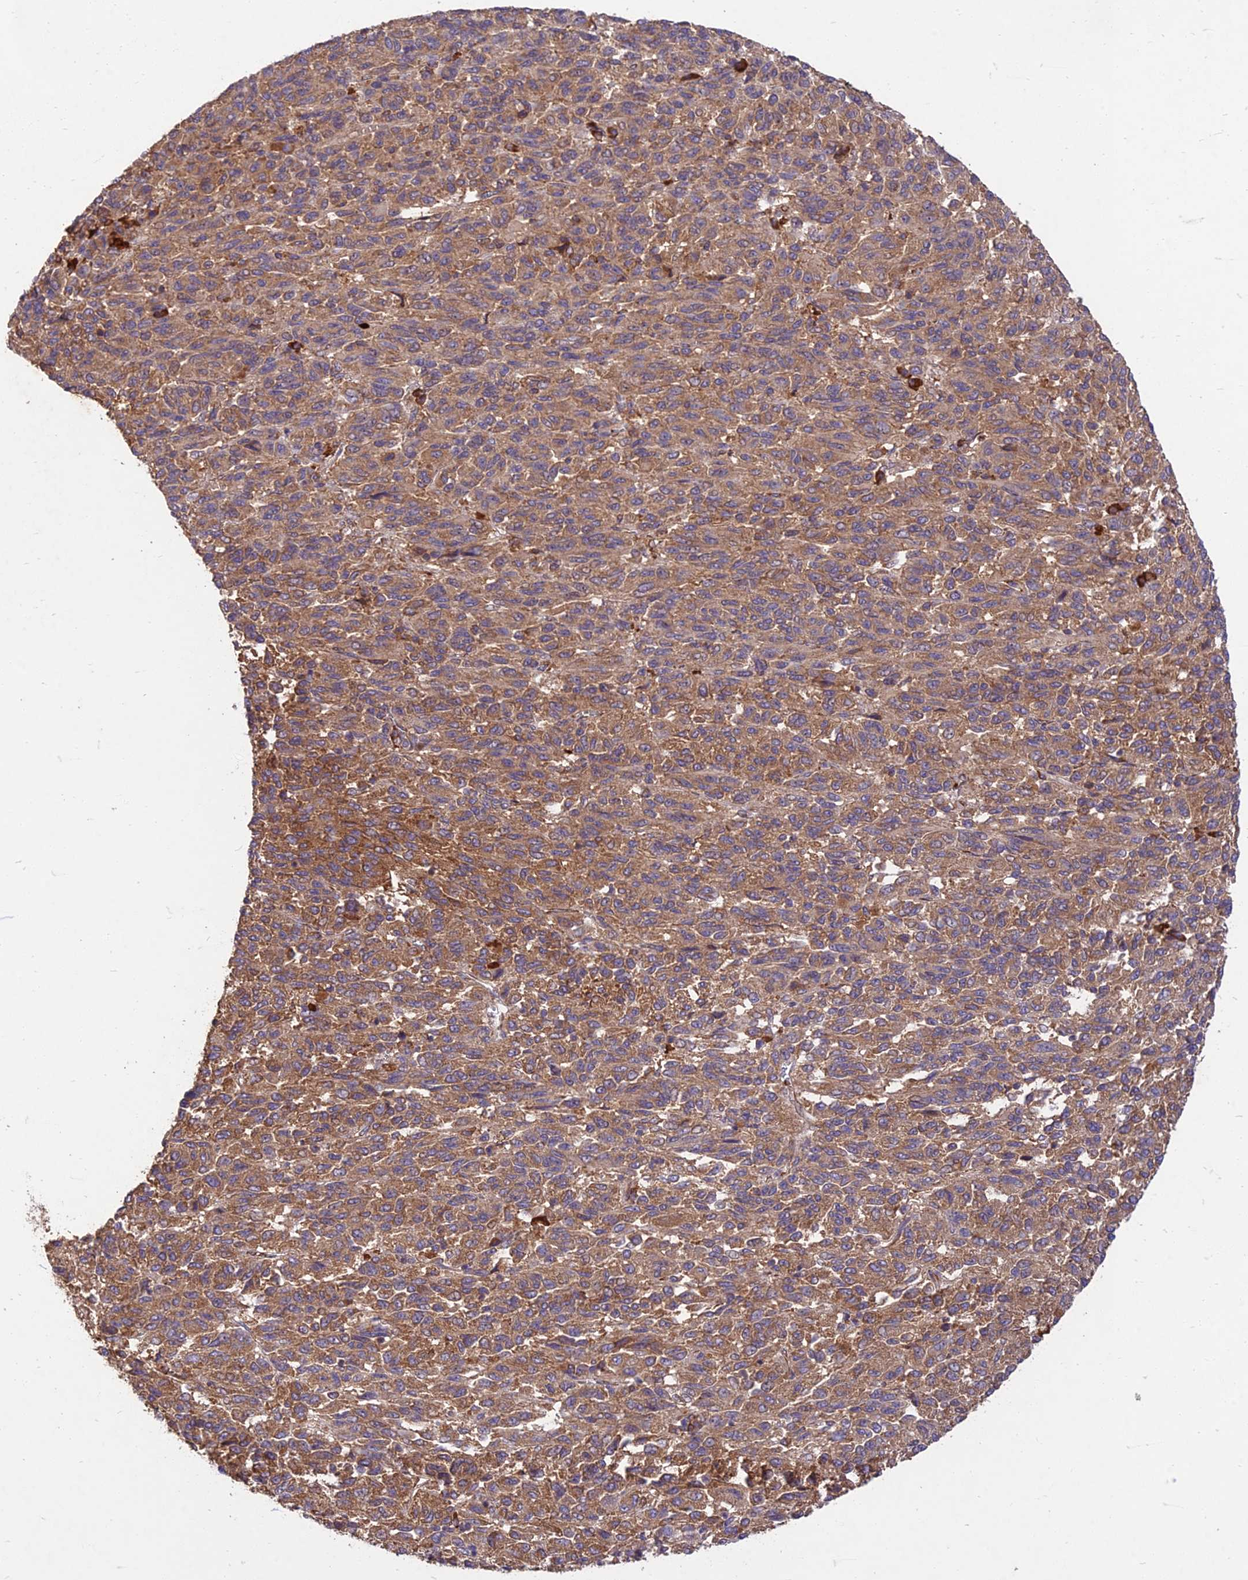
{"staining": {"intensity": "moderate", "quantity": ">75%", "location": "cytoplasmic/membranous"}, "tissue": "melanoma", "cell_type": "Tumor cells", "image_type": "cancer", "snomed": [{"axis": "morphology", "description": "Malignant melanoma, Metastatic site"}, {"axis": "topography", "description": "Lung"}], "caption": "Malignant melanoma (metastatic site) stained with a protein marker demonstrates moderate staining in tumor cells.", "gene": "NXNL2", "patient": {"sex": "male", "age": 64}}